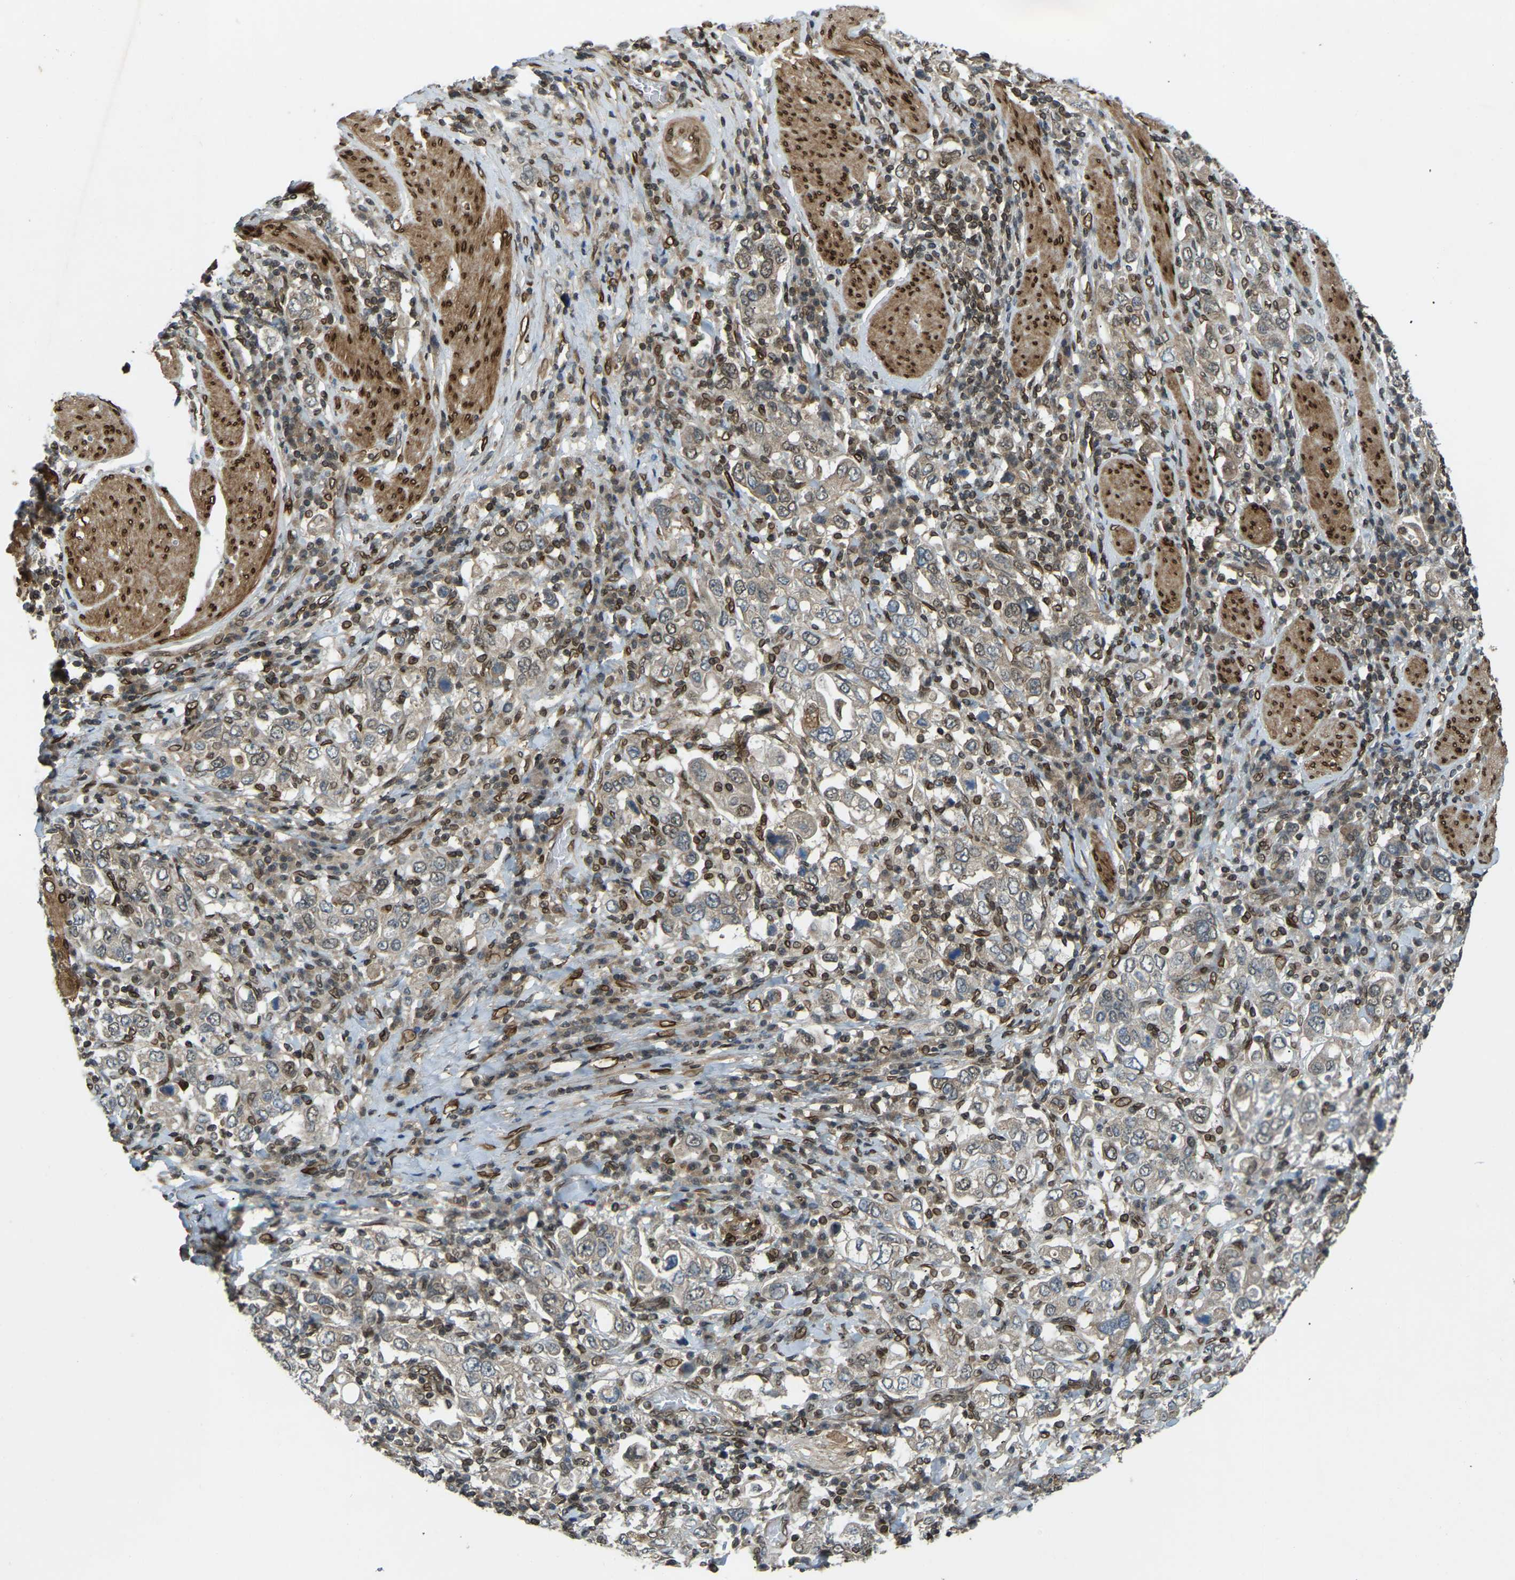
{"staining": {"intensity": "weak", "quantity": "25%-75%", "location": "nuclear"}, "tissue": "stomach cancer", "cell_type": "Tumor cells", "image_type": "cancer", "snomed": [{"axis": "morphology", "description": "Adenocarcinoma, NOS"}, {"axis": "topography", "description": "Stomach, upper"}], "caption": "Tumor cells show weak nuclear staining in about 25%-75% of cells in stomach cancer (adenocarcinoma).", "gene": "SYNE1", "patient": {"sex": "male", "age": 62}}